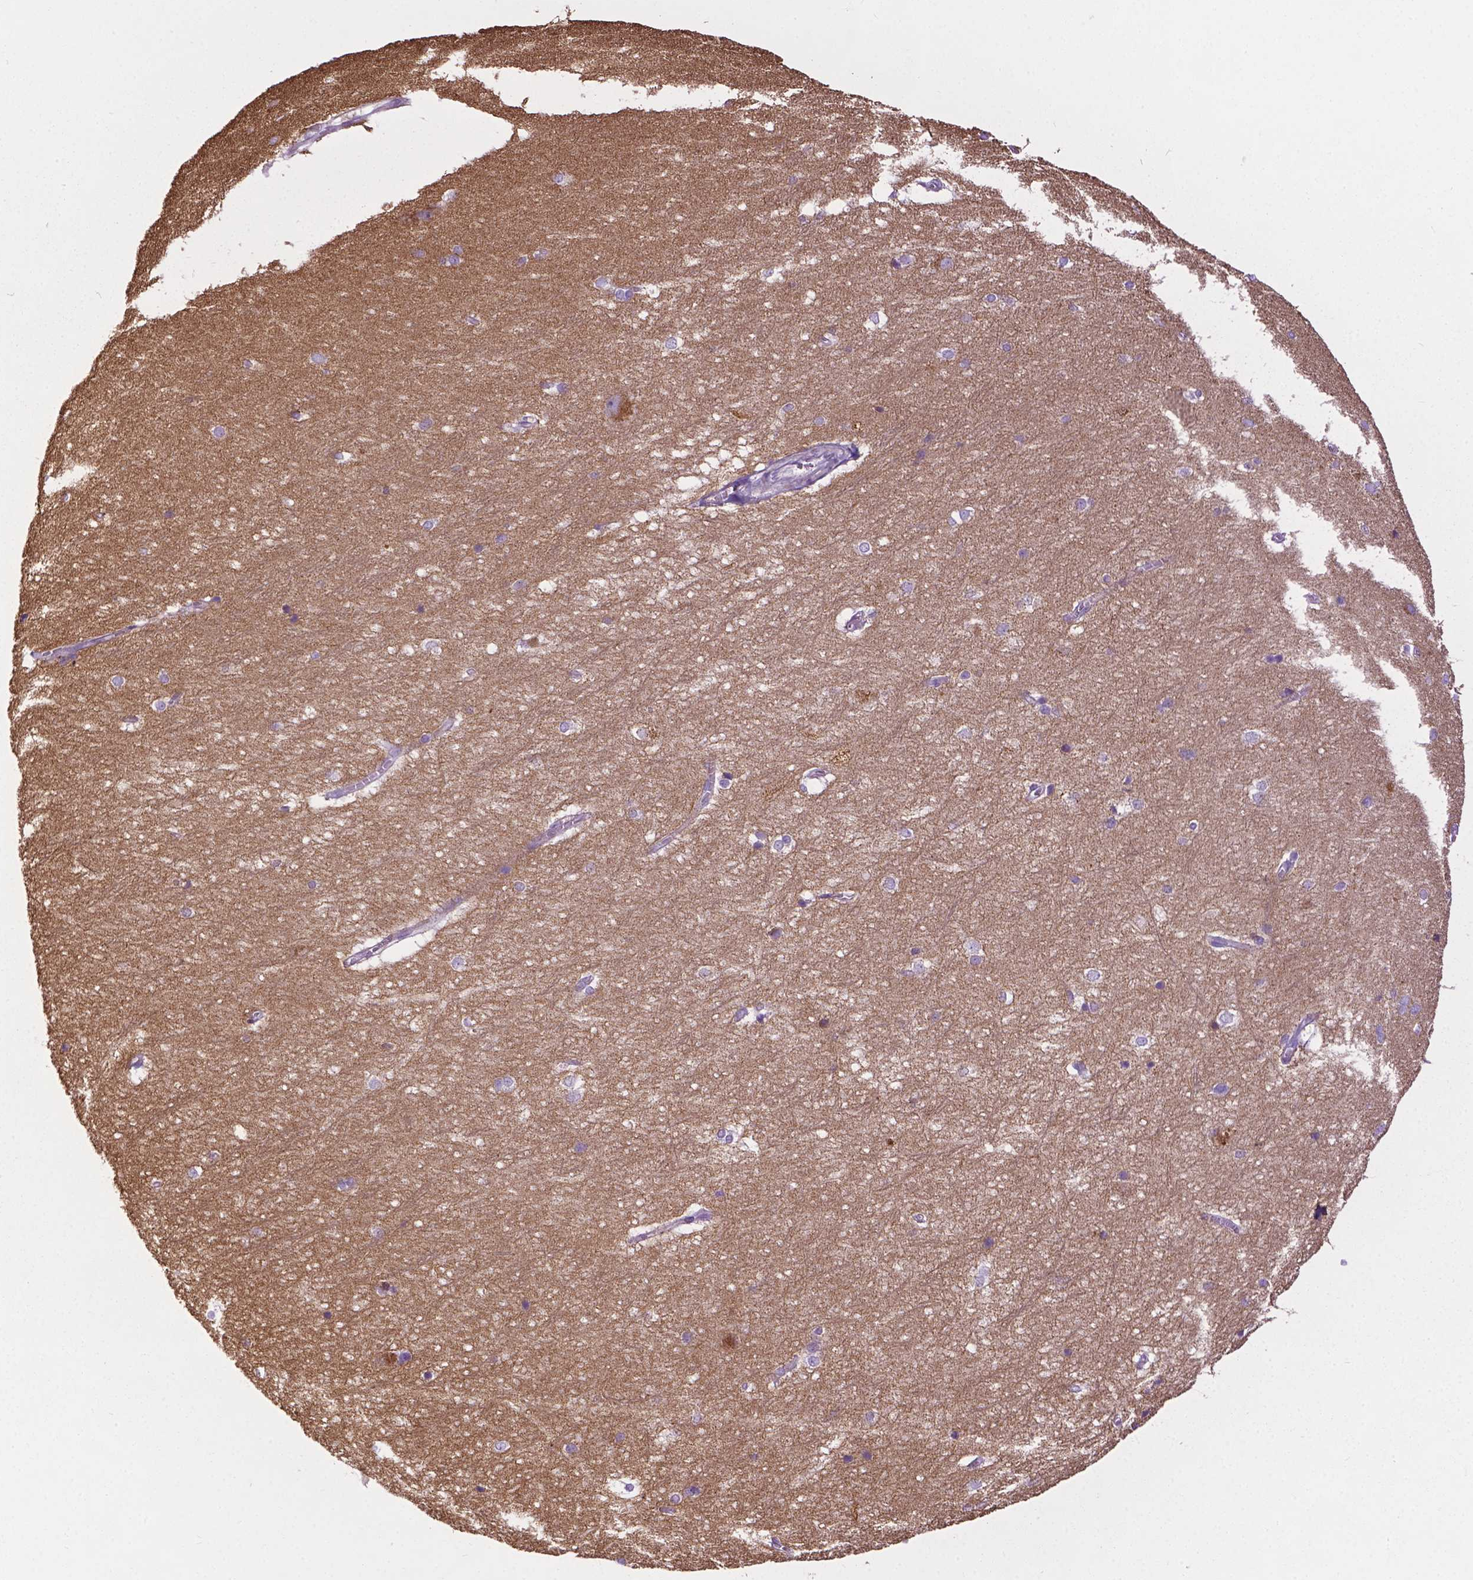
{"staining": {"intensity": "negative", "quantity": "none", "location": "none"}, "tissue": "hippocampus", "cell_type": "Glial cells", "image_type": "normal", "snomed": [{"axis": "morphology", "description": "Normal tissue, NOS"}, {"axis": "topography", "description": "Cerebral cortex"}, {"axis": "topography", "description": "Hippocampus"}], "caption": "Protein analysis of normal hippocampus demonstrates no significant expression in glial cells. (Brightfield microscopy of DAB (3,3'-diaminobenzidine) immunohistochemistry (IHC) at high magnification).", "gene": "TMEM132E", "patient": {"sex": "female", "age": 19}}